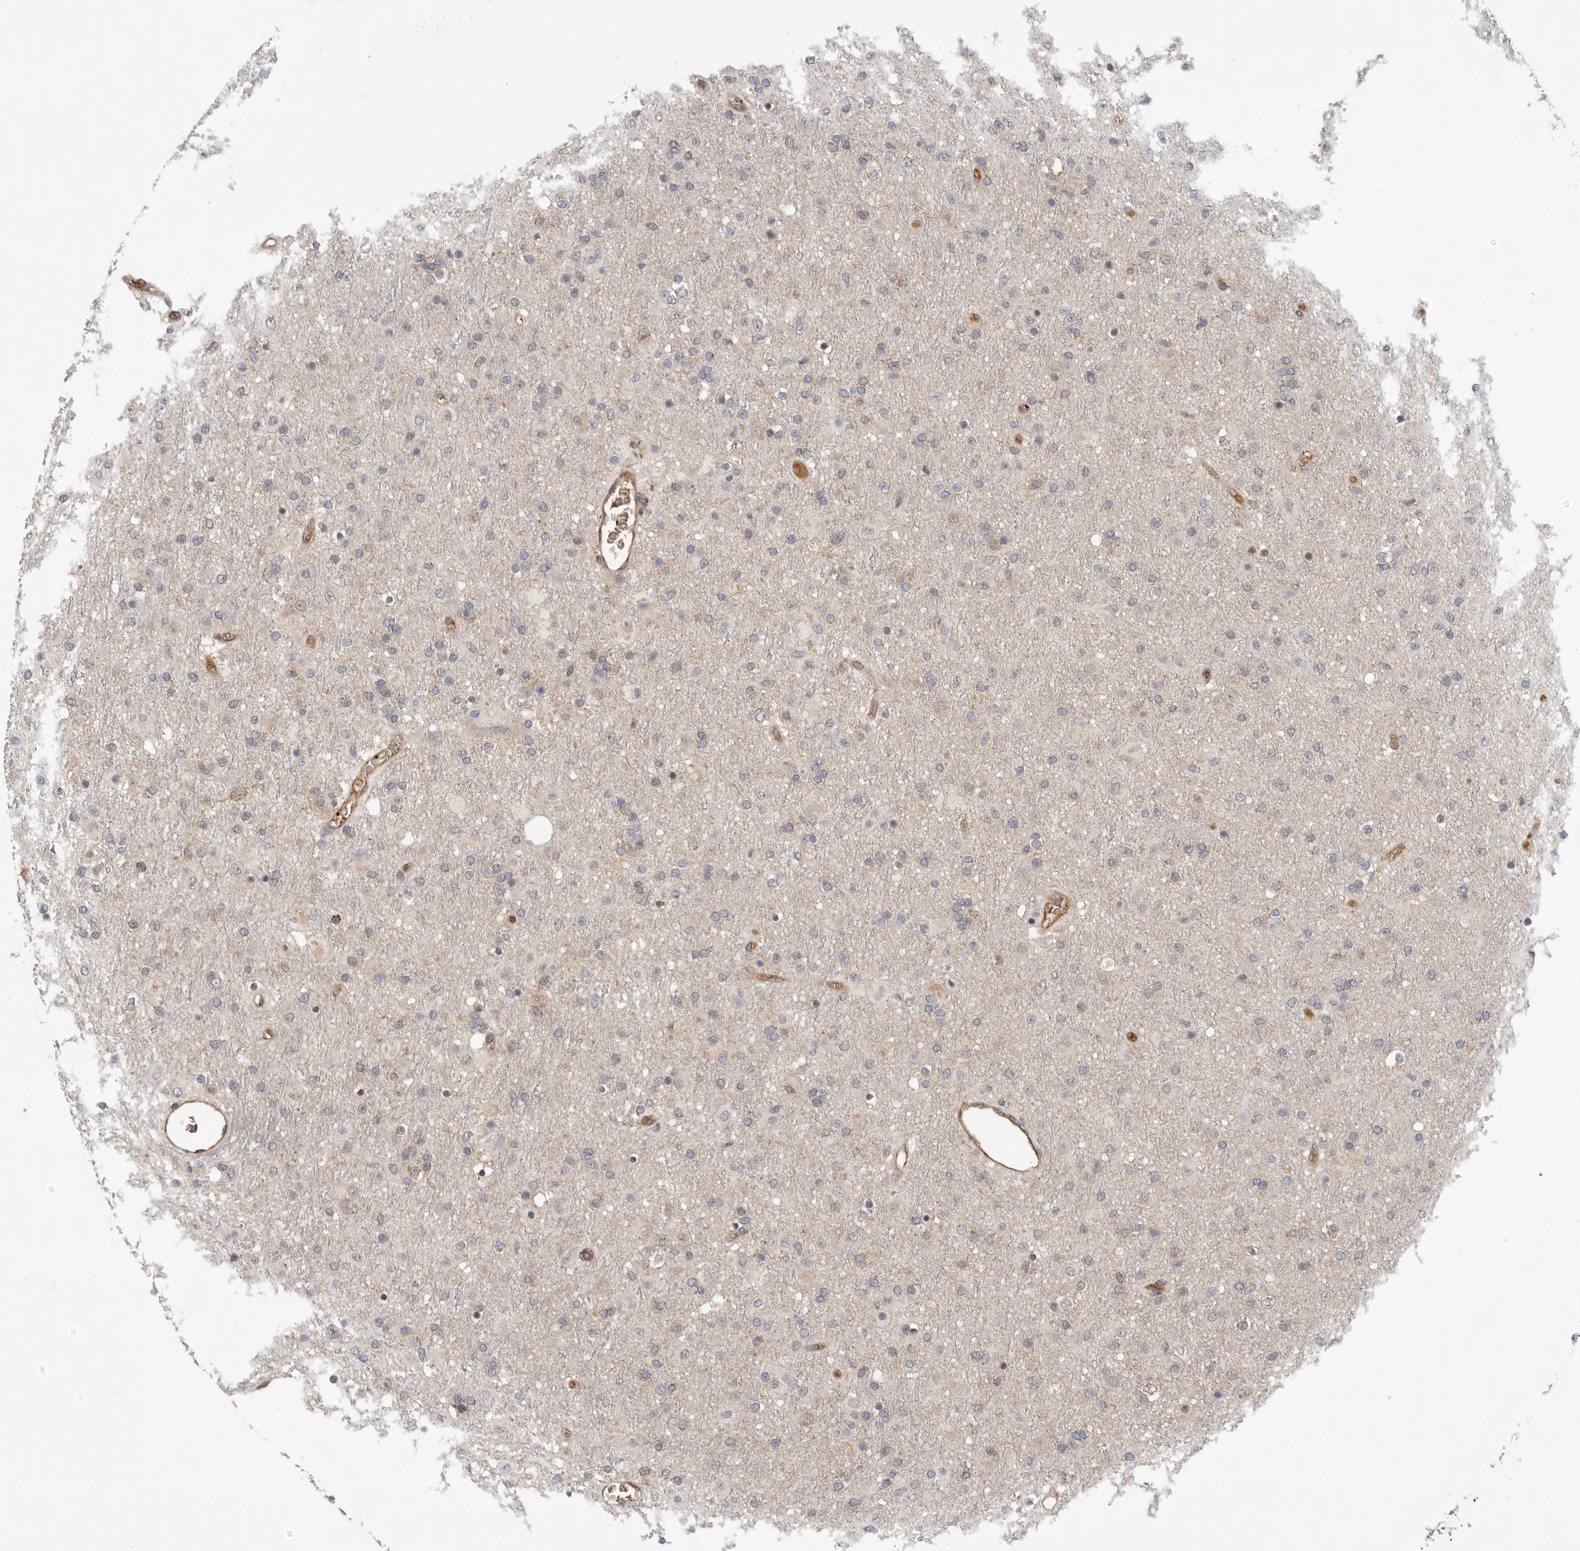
{"staining": {"intensity": "negative", "quantity": "none", "location": "none"}, "tissue": "glioma", "cell_type": "Tumor cells", "image_type": "cancer", "snomed": [{"axis": "morphology", "description": "Glioma, malignant, Low grade"}, {"axis": "topography", "description": "Brain"}], "caption": "A histopathology image of glioma stained for a protein reveals no brown staining in tumor cells. (Immunohistochemistry (ihc), brightfield microscopy, high magnification).", "gene": "CDC42BPB", "patient": {"sex": "male", "age": 65}}